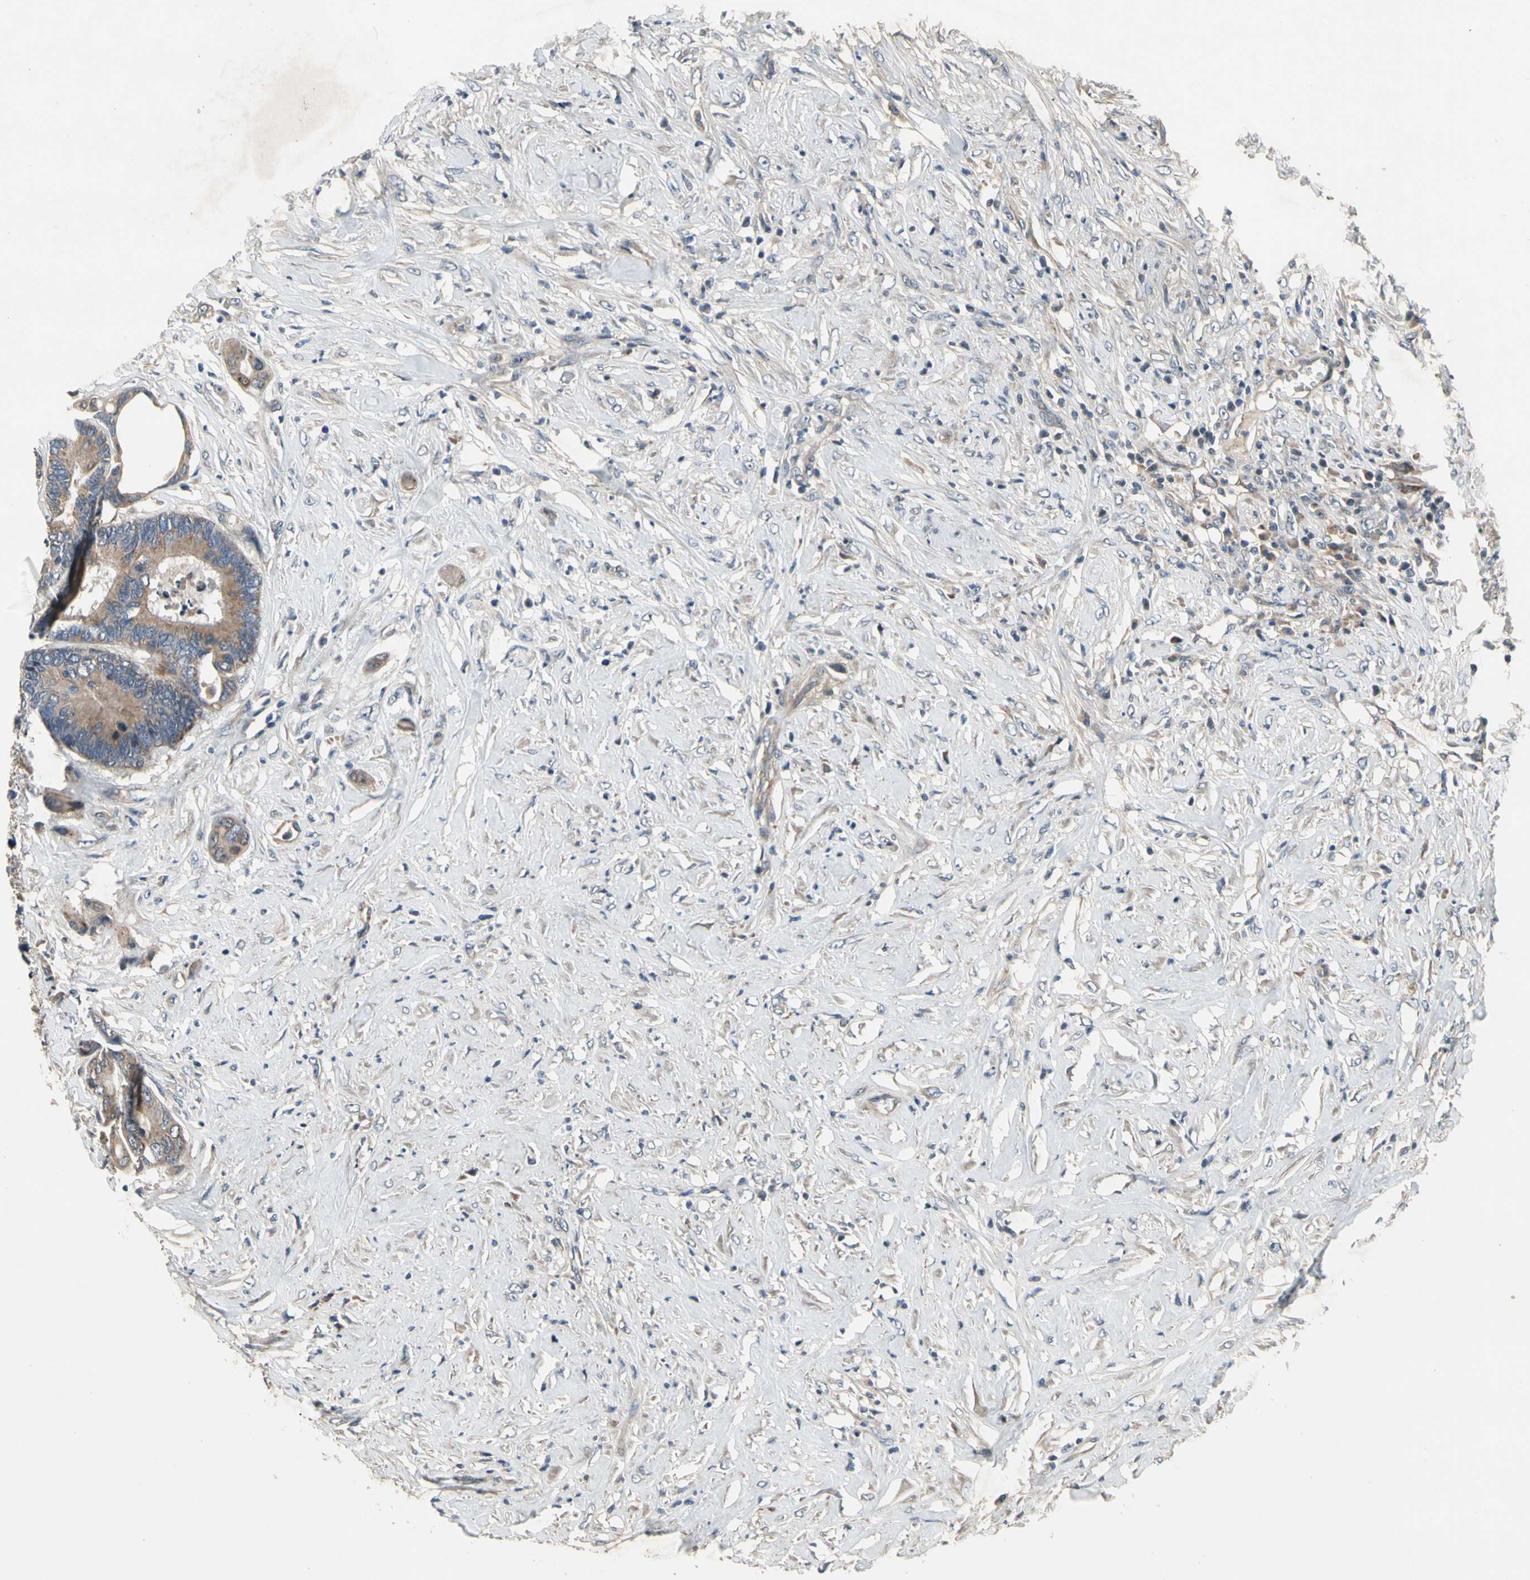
{"staining": {"intensity": "moderate", "quantity": ">75%", "location": "cytoplasmic/membranous"}, "tissue": "colorectal cancer", "cell_type": "Tumor cells", "image_type": "cancer", "snomed": [{"axis": "morphology", "description": "Adenocarcinoma, NOS"}, {"axis": "topography", "description": "Rectum"}], "caption": "Protein expression analysis of human colorectal cancer reveals moderate cytoplasmic/membranous expression in about >75% of tumor cells. Immunohistochemistry stains the protein in brown and the nuclei are stained blue.", "gene": "ALKBH3", "patient": {"sex": "male", "age": 55}}